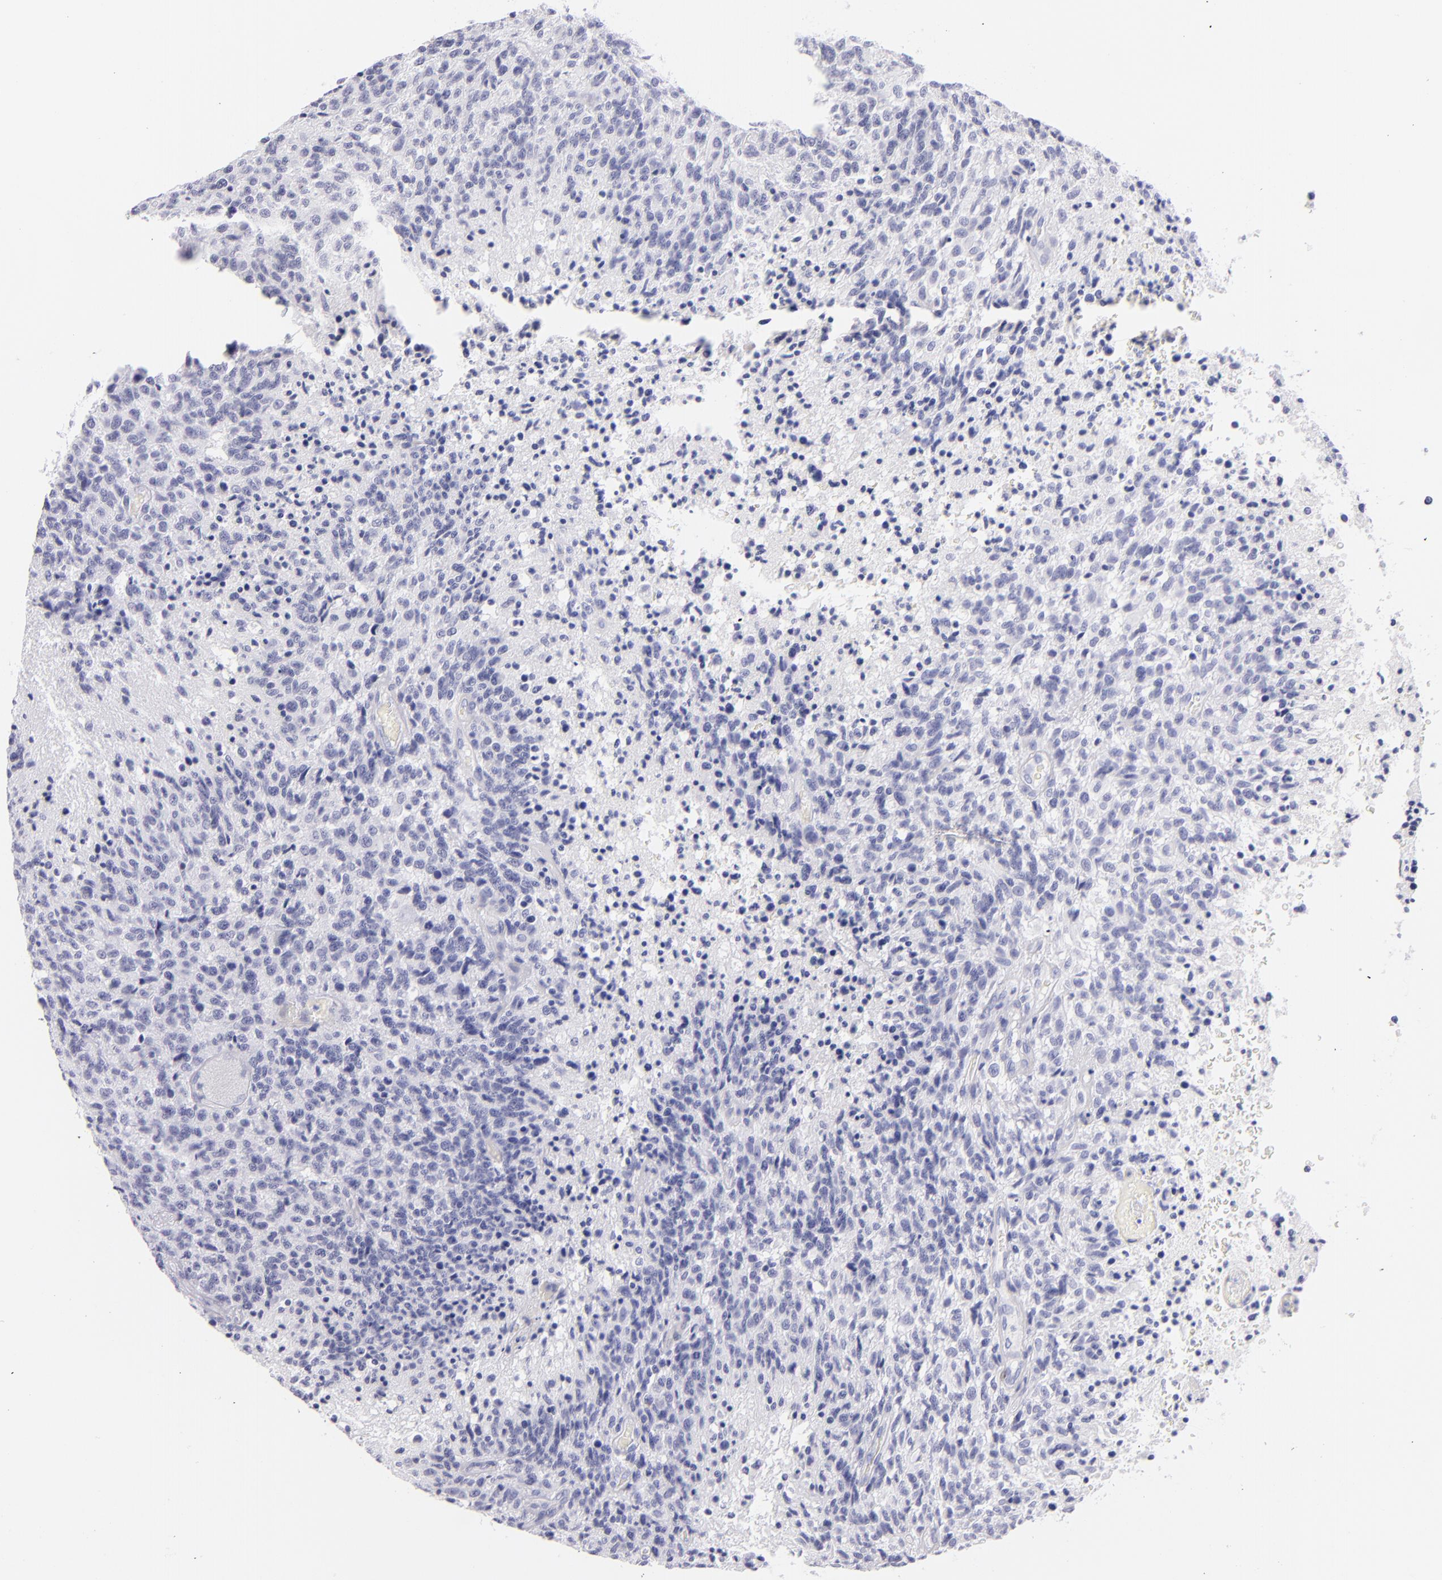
{"staining": {"intensity": "negative", "quantity": "none", "location": "none"}, "tissue": "glioma", "cell_type": "Tumor cells", "image_type": "cancer", "snomed": [{"axis": "morphology", "description": "Glioma, malignant, High grade"}, {"axis": "topography", "description": "Brain"}], "caption": "The IHC image has no significant staining in tumor cells of glioma tissue.", "gene": "PRF1", "patient": {"sex": "male", "age": 36}}